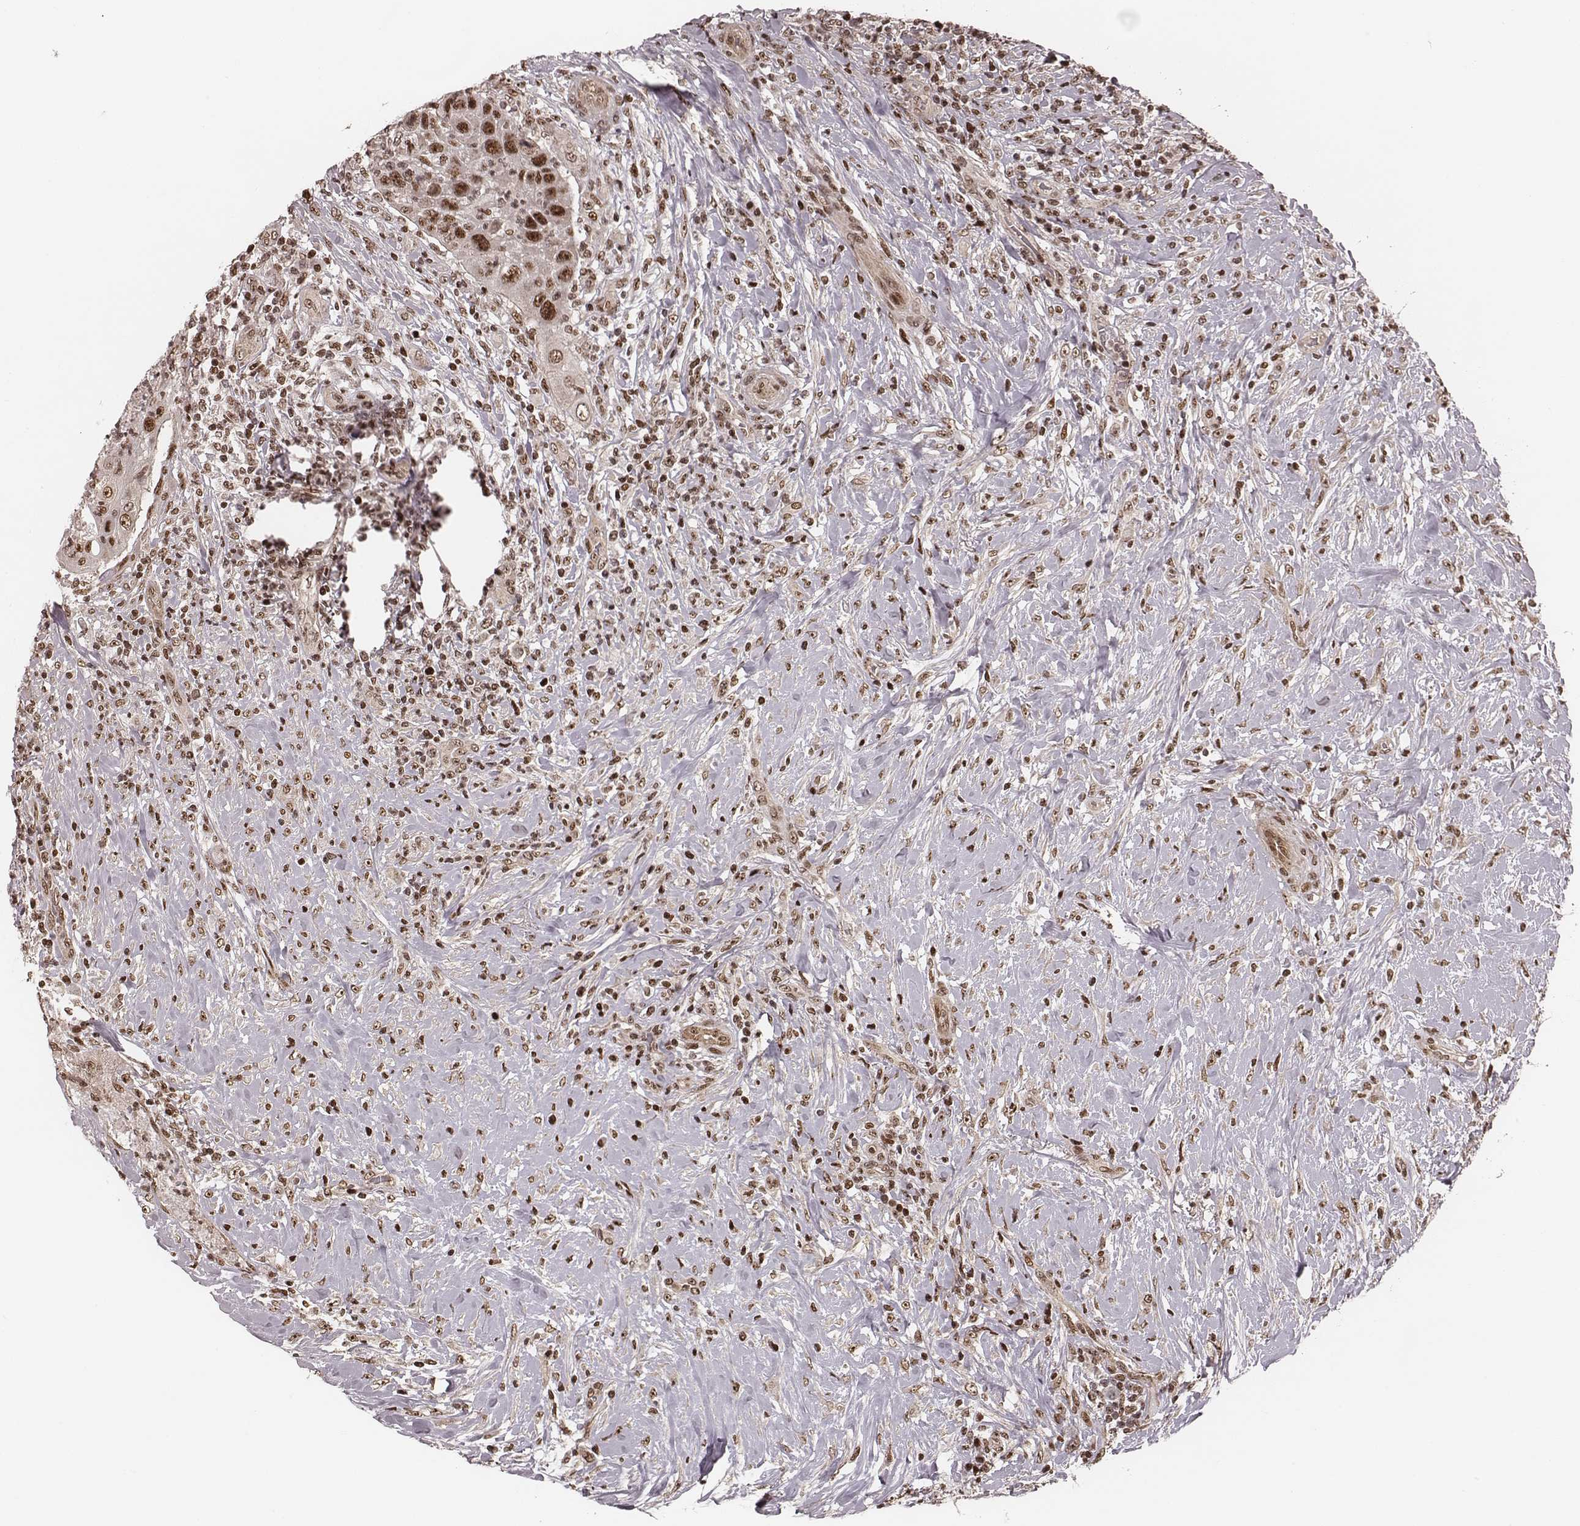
{"staining": {"intensity": "moderate", "quantity": "25%-75%", "location": "cytoplasmic/membranous,nuclear"}, "tissue": "head and neck cancer", "cell_type": "Tumor cells", "image_type": "cancer", "snomed": [{"axis": "morphology", "description": "Squamous cell carcinoma, NOS"}, {"axis": "topography", "description": "Head-Neck"}], "caption": "Immunohistochemical staining of squamous cell carcinoma (head and neck) displays medium levels of moderate cytoplasmic/membranous and nuclear staining in approximately 25%-75% of tumor cells.", "gene": "VRK3", "patient": {"sex": "male", "age": 69}}